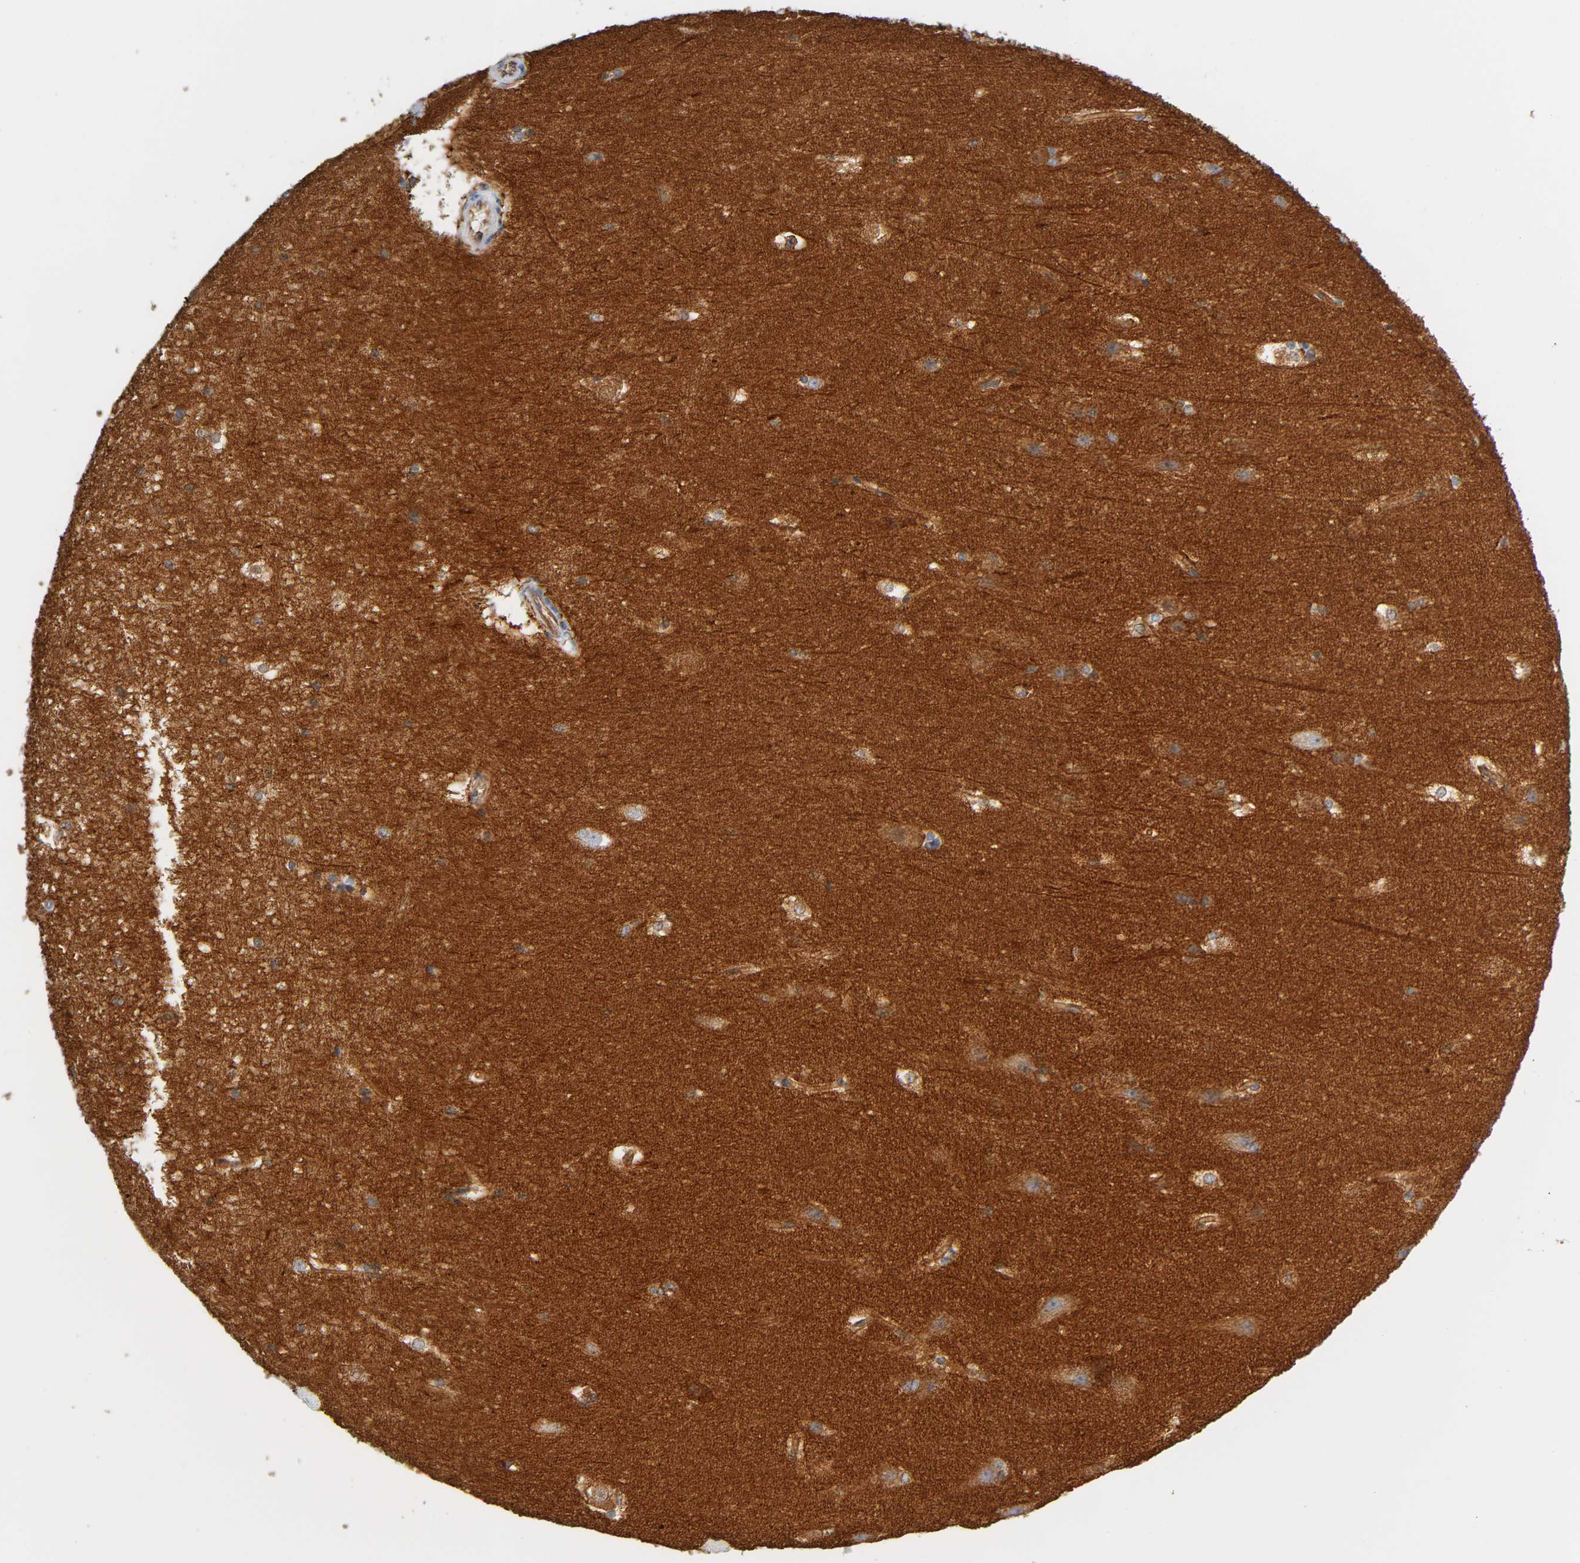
{"staining": {"intensity": "weak", "quantity": "25%-75%", "location": "cytoplasmic/membranous"}, "tissue": "hippocampus", "cell_type": "Glial cells", "image_type": "normal", "snomed": [{"axis": "morphology", "description": "Normal tissue, NOS"}, {"axis": "topography", "description": "Hippocampus"}], "caption": "This is a photomicrograph of immunohistochemistry (IHC) staining of benign hippocampus, which shows weak positivity in the cytoplasmic/membranous of glial cells.", "gene": "SPTAN1", "patient": {"sex": "female", "age": 19}}